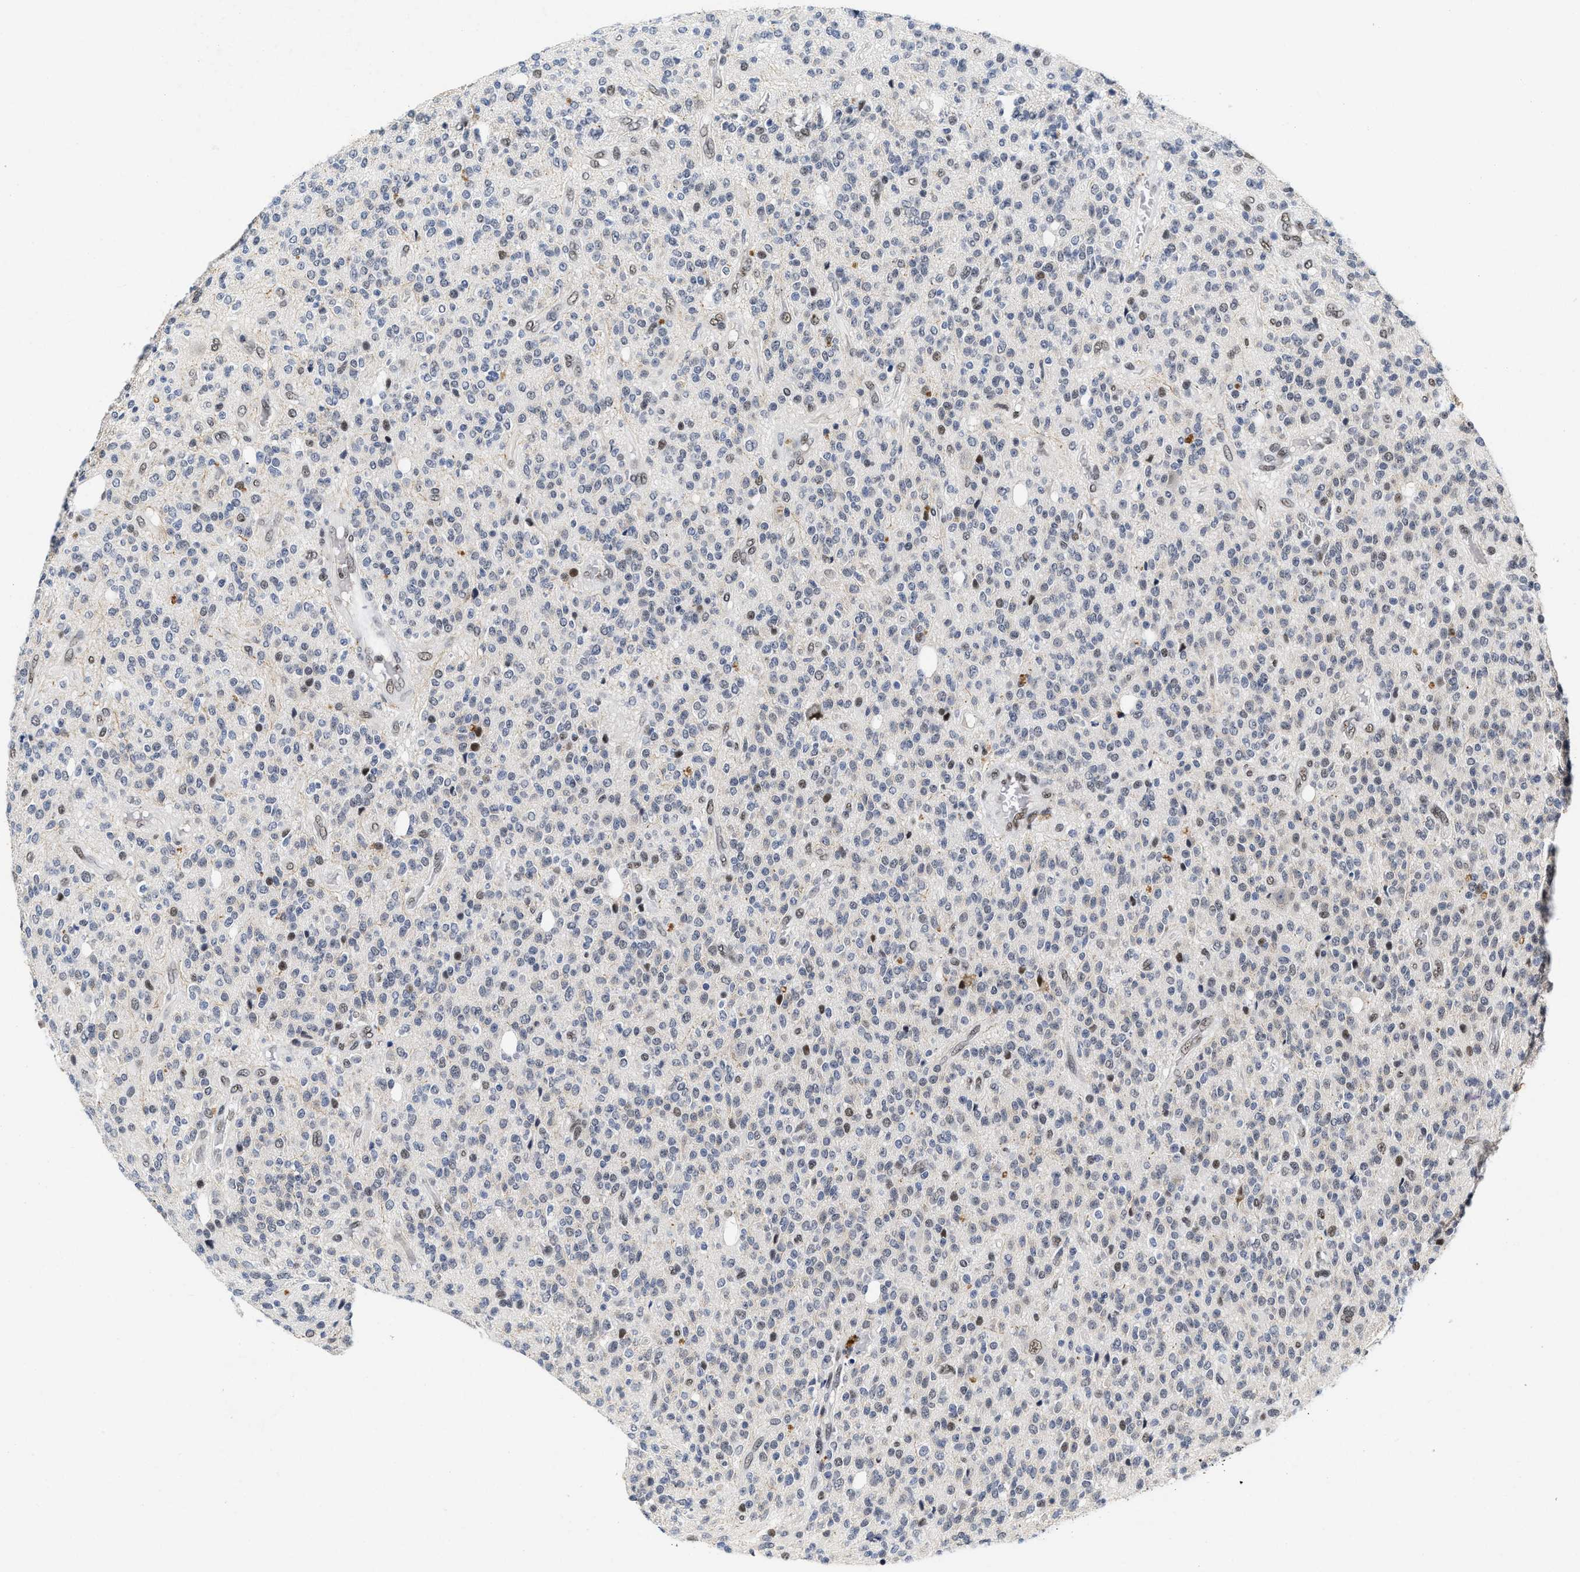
{"staining": {"intensity": "moderate", "quantity": "<25%", "location": "nuclear"}, "tissue": "glioma", "cell_type": "Tumor cells", "image_type": "cancer", "snomed": [{"axis": "morphology", "description": "Glioma, malignant, High grade"}, {"axis": "topography", "description": "Brain"}], "caption": "Tumor cells reveal low levels of moderate nuclear positivity in approximately <25% of cells in human glioma.", "gene": "INIP", "patient": {"sex": "male", "age": 34}}